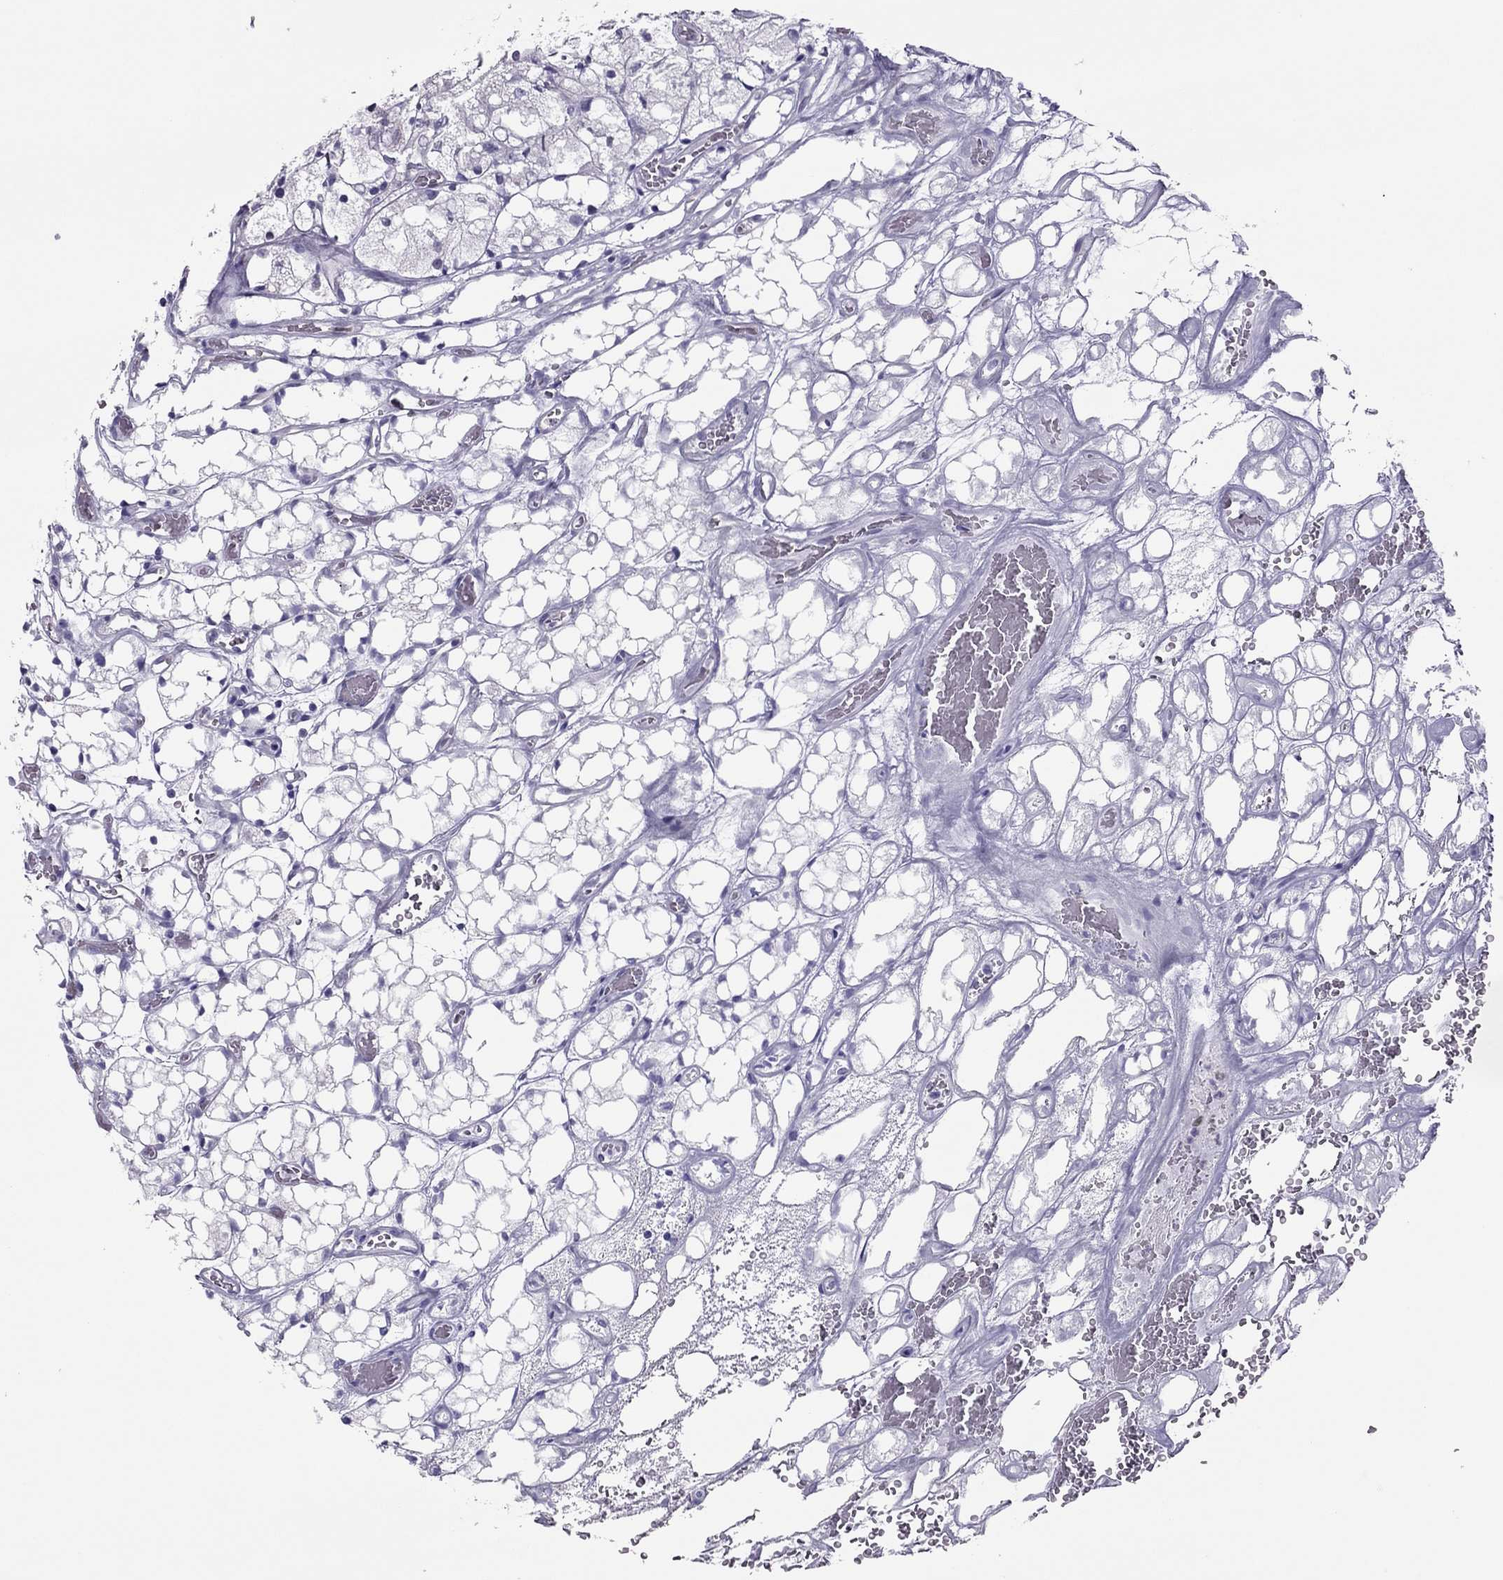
{"staining": {"intensity": "negative", "quantity": "none", "location": "none"}, "tissue": "renal cancer", "cell_type": "Tumor cells", "image_type": "cancer", "snomed": [{"axis": "morphology", "description": "Adenocarcinoma, NOS"}, {"axis": "topography", "description": "Kidney"}], "caption": "Tumor cells show no significant positivity in renal cancer (adenocarcinoma).", "gene": "SPINT3", "patient": {"sex": "female", "age": 69}}